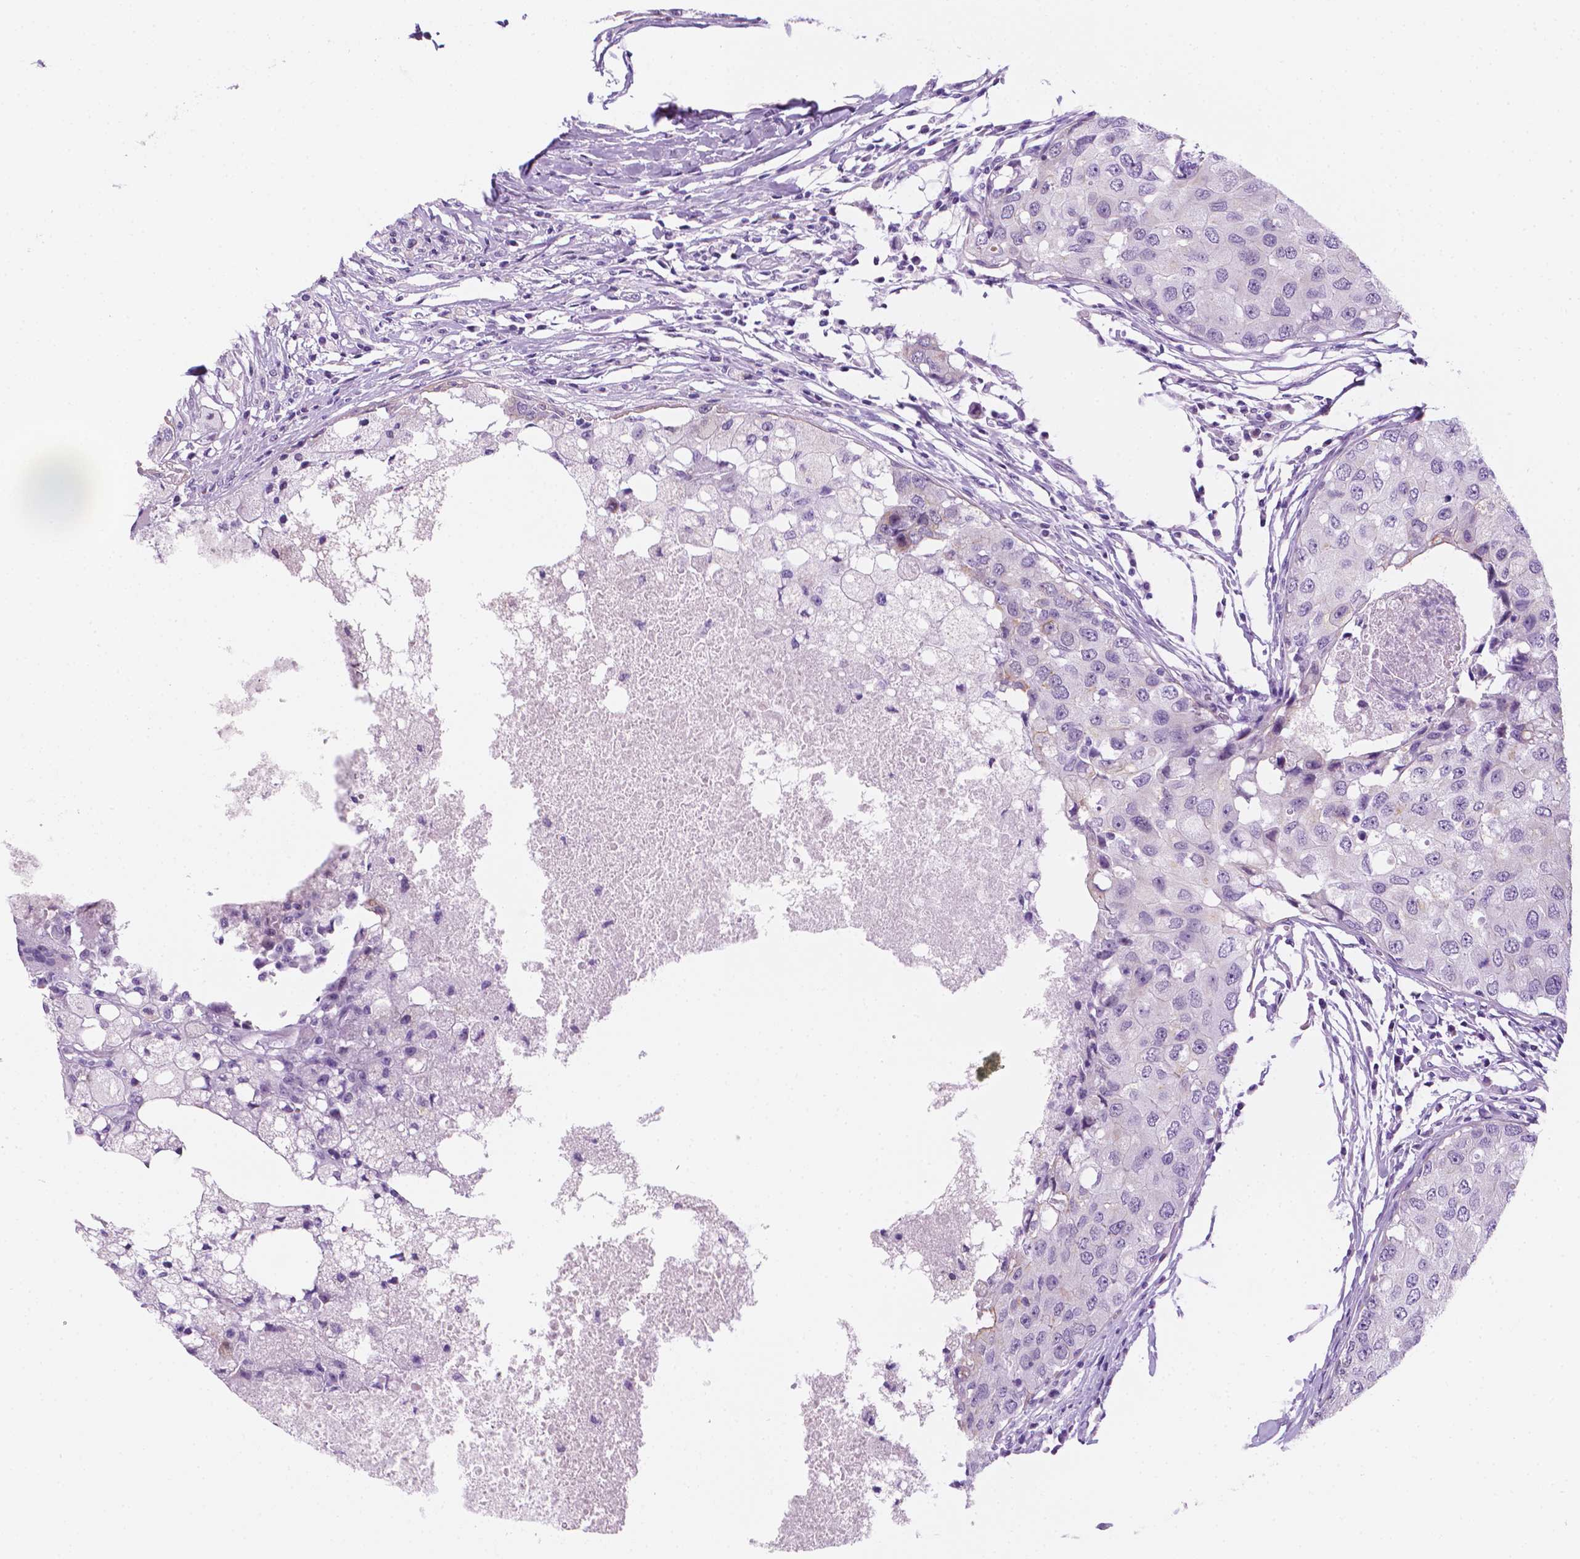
{"staining": {"intensity": "negative", "quantity": "none", "location": "none"}, "tissue": "breast cancer", "cell_type": "Tumor cells", "image_type": "cancer", "snomed": [{"axis": "morphology", "description": "Duct carcinoma"}, {"axis": "topography", "description": "Breast"}], "caption": "A photomicrograph of invasive ductal carcinoma (breast) stained for a protein exhibits no brown staining in tumor cells. (DAB immunohistochemistry with hematoxylin counter stain).", "gene": "PPL", "patient": {"sex": "female", "age": 27}}